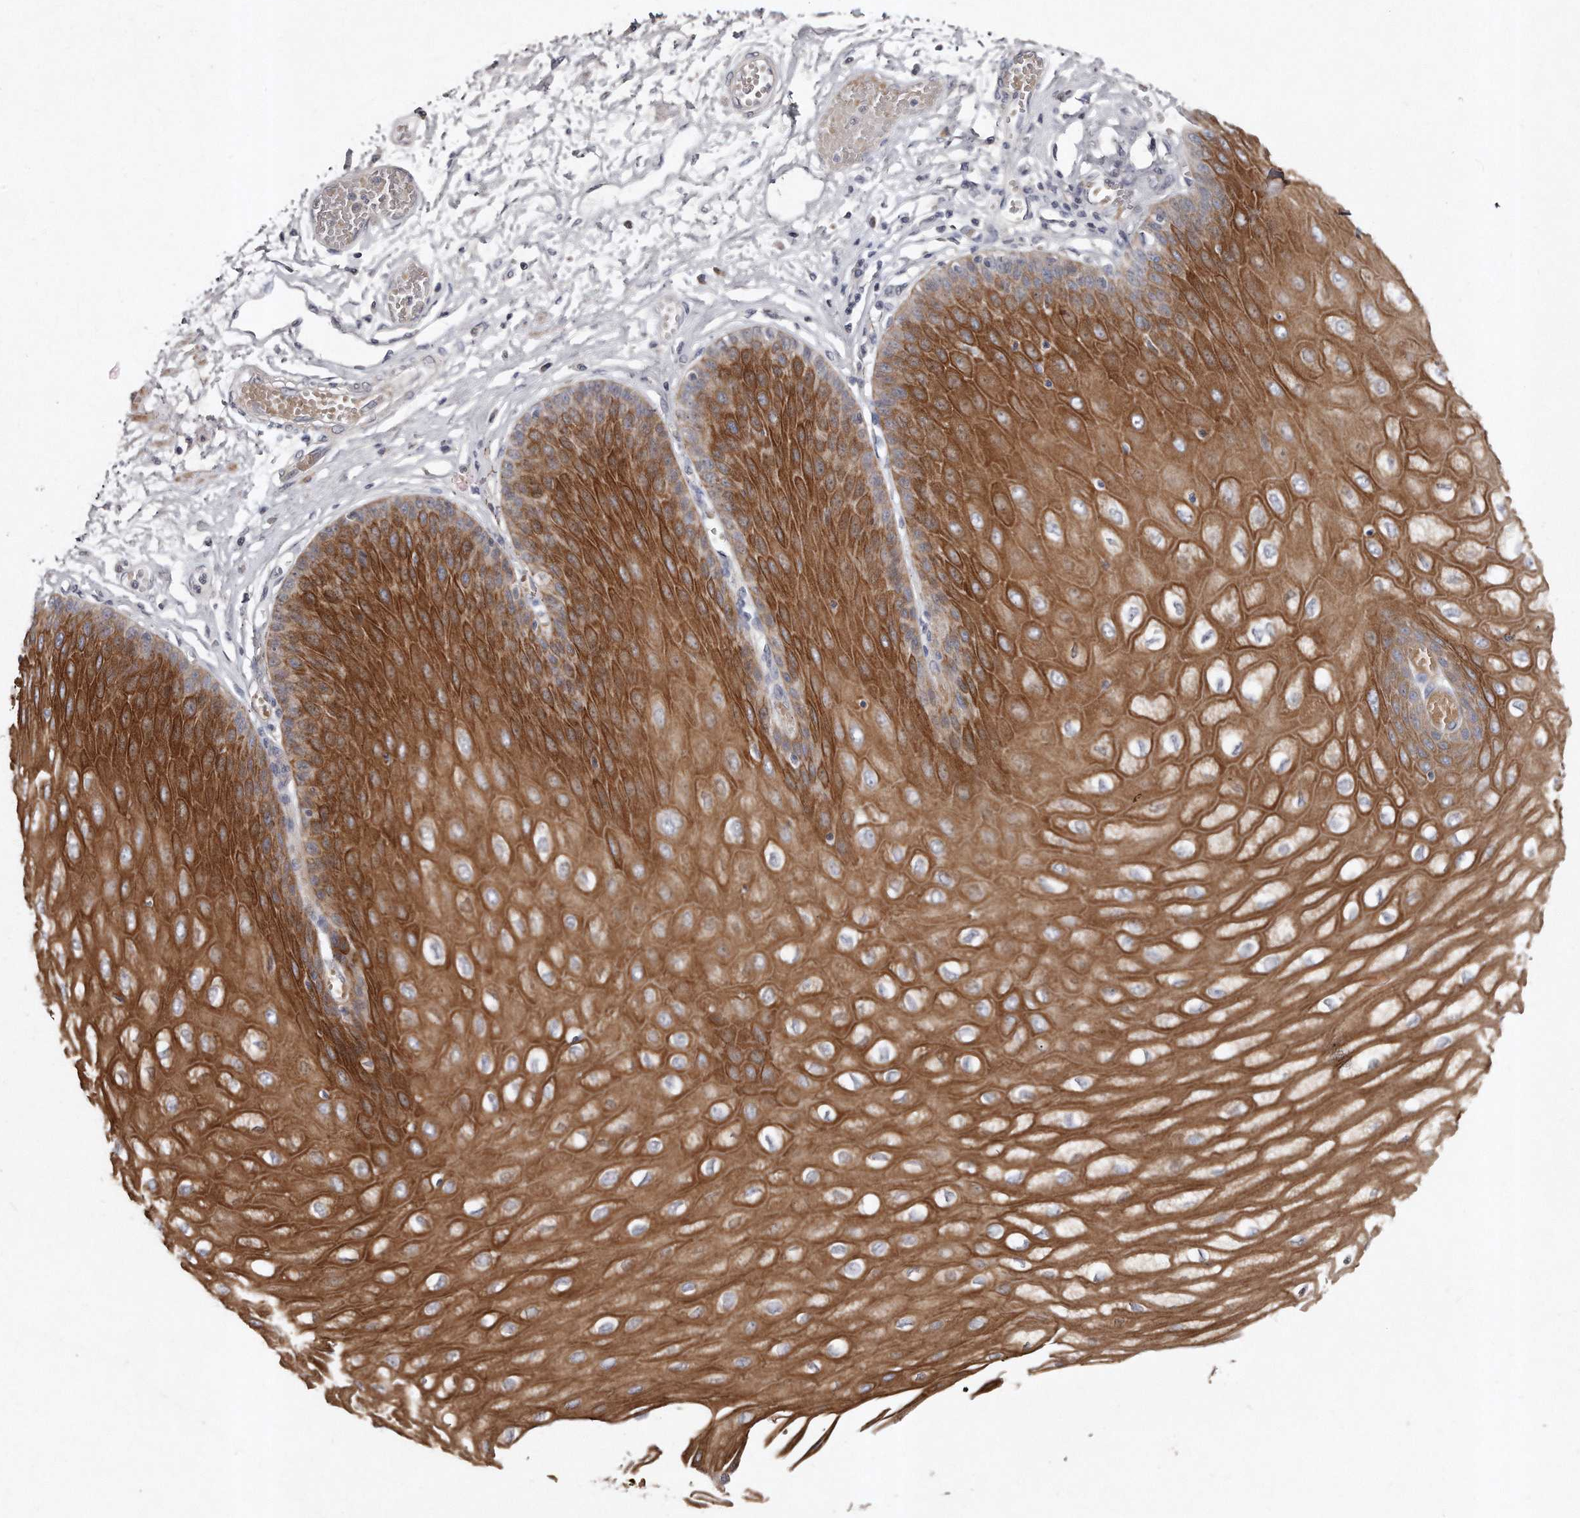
{"staining": {"intensity": "strong", "quantity": ">75%", "location": "cytoplasmic/membranous"}, "tissue": "esophagus", "cell_type": "Squamous epithelial cells", "image_type": "normal", "snomed": [{"axis": "morphology", "description": "Normal tissue, NOS"}, {"axis": "topography", "description": "Esophagus"}], "caption": "Esophagus stained with DAB (3,3'-diaminobenzidine) immunohistochemistry demonstrates high levels of strong cytoplasmic/membranous staining in about >75% of squamous epithelial cells.", "gene": "TECR", "patient": {"sex": "male", "age": 60}}